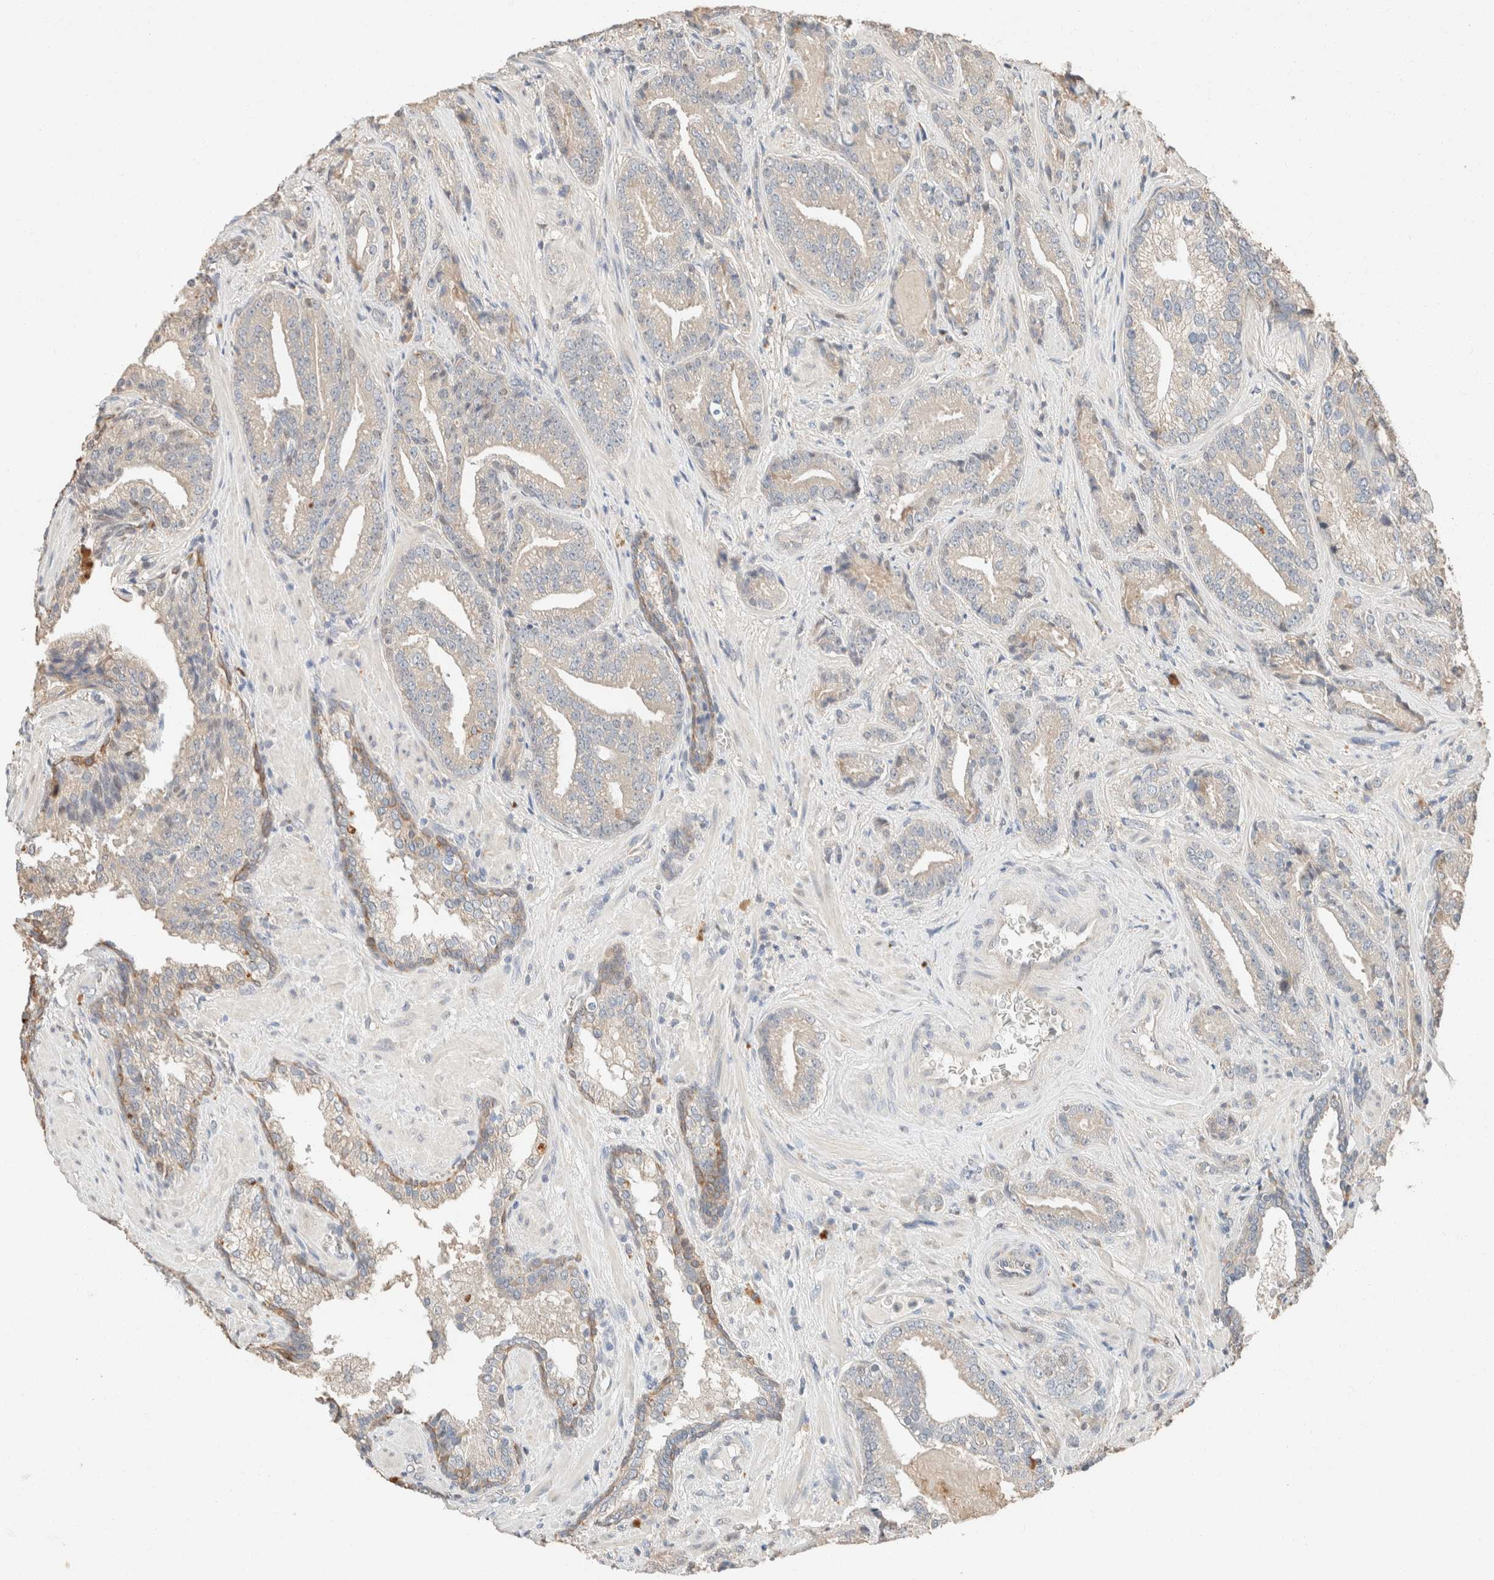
{"staining": {"intensity": "weak", "quantity": "25%-75%", "location": "cytoplasmic/membranous"}, "tissue": "prostate cancer", "cell_type": "Tumor cells", "image_type": "cancer", "snomed": [{"axis": "morphology", "description": "Adenocarcinoma, Low grade"}, {"axis": "topography", "description": "Prostate"}], "caption": "A photomicrograph of human prostate low-grade adenocarcinoma stained for a protein reveals weak cytoplasmic/membranous brown staining in tumor cells. (DAB (3,3'-diaminobenzidine) IHC with brightfield microscopy, high magnification).", "gene": "TUBD1", "patient": {"sex": "male", "age": 67}}